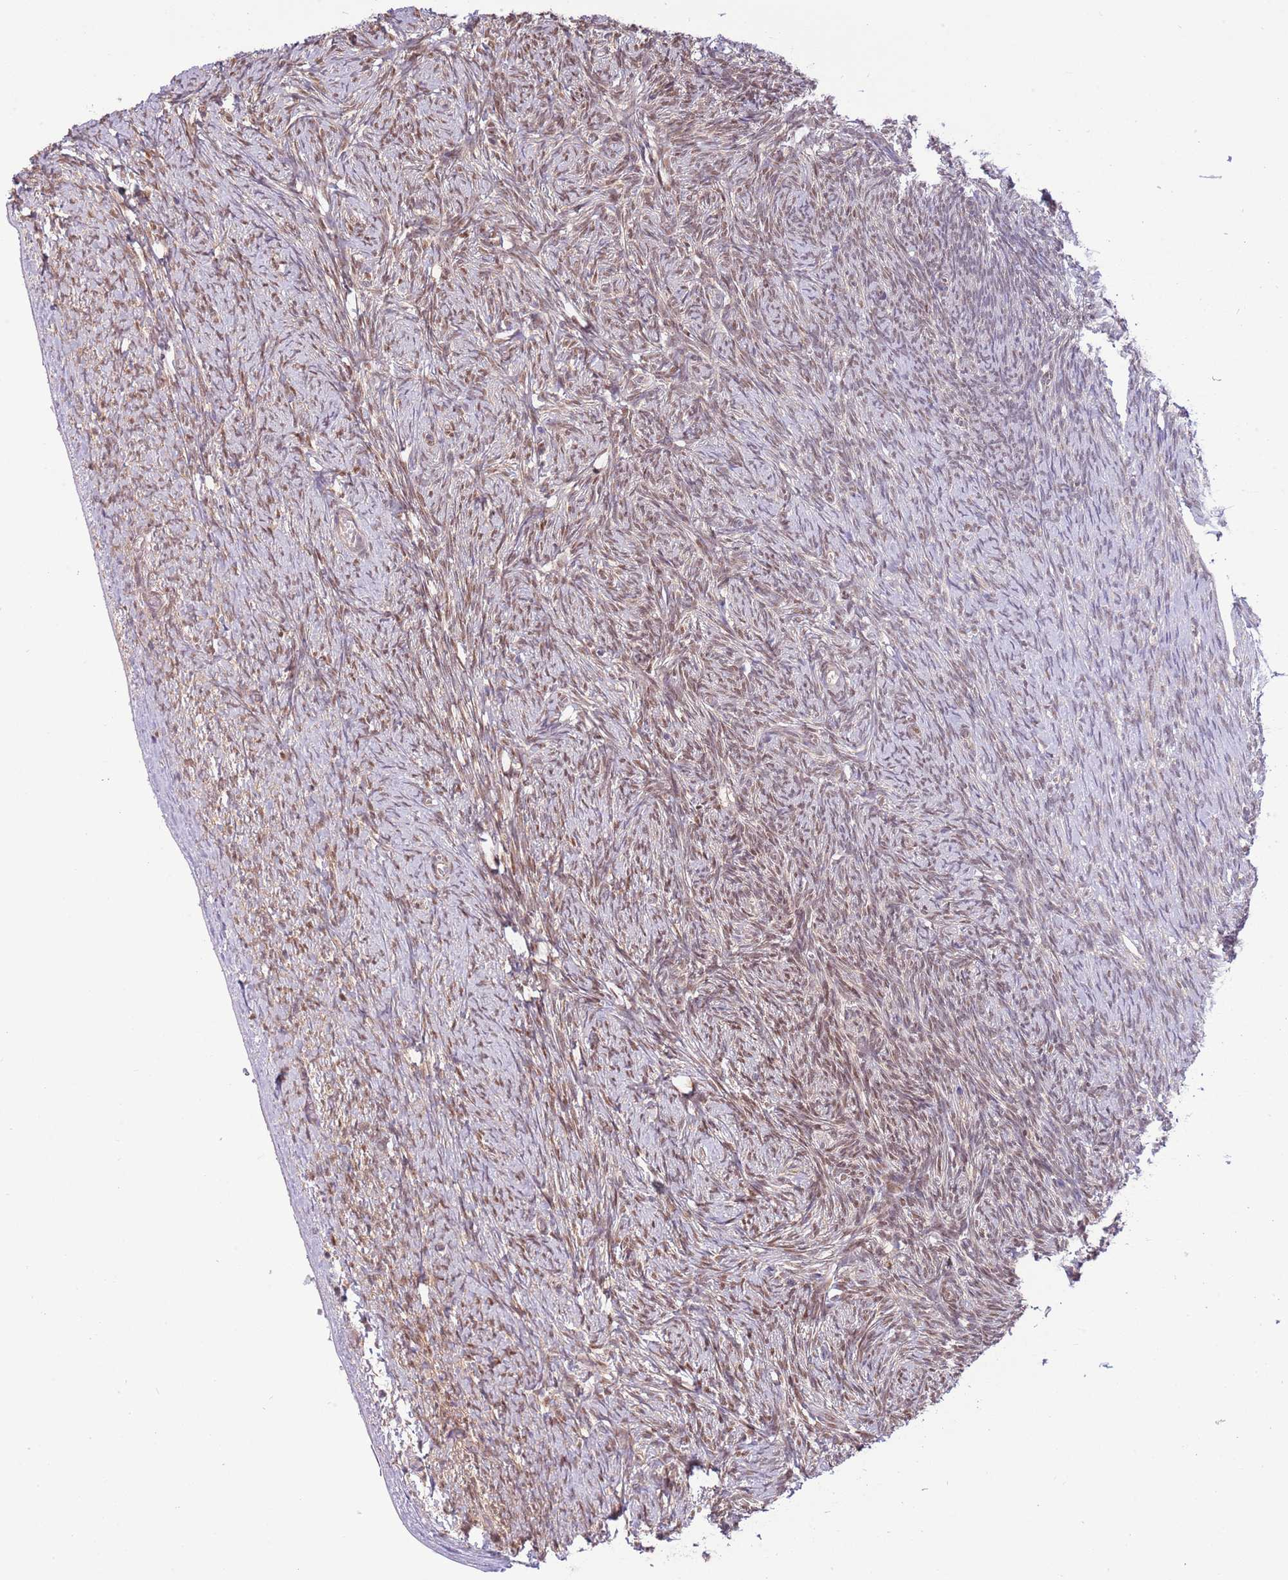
{"staining": {"intensity": "strong", "quantity": ">75%", "location": "cytoplasmic/membranous"}, "tissue": "ovary", "cell_type": "Follicle cells", "image_type": "normal", "snomed": [{"axis": "morphology", "description": "Normal tissue, NOS"}, {"axis": "topography", "description": "Ovary"}], "caption": "A high amount of strong cytoplasmic/membranous positivity is identified in approximately >75% of follicle cells in normal ovary.", "gene": "ARL2BP", "patient": {"sex": "female", "age": 44}}